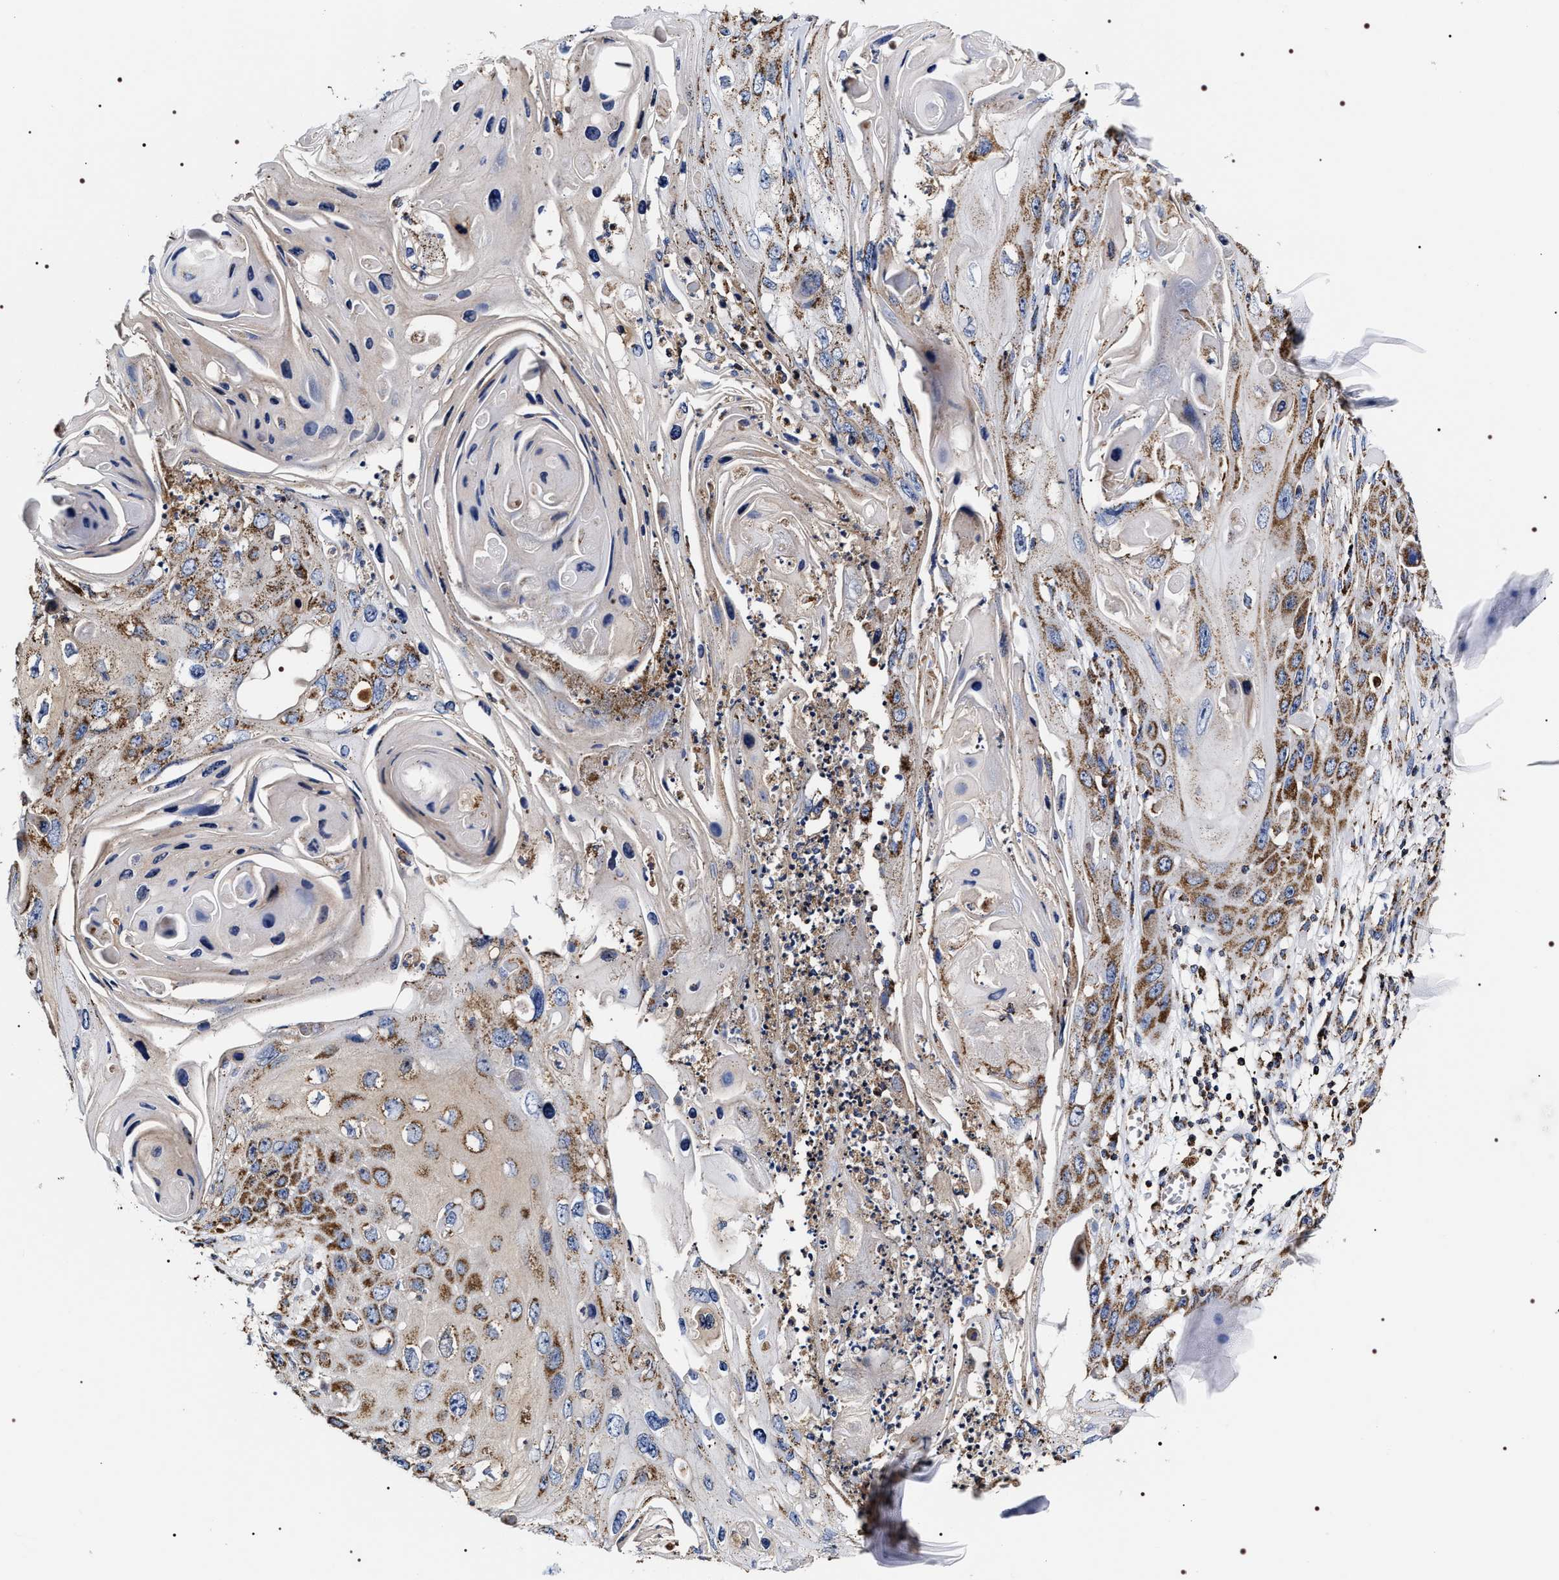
{"staining": {"intensity": "strong", "quantity": "25%-75%", "location": "cytoplasmic/membranous"}, "tissue": "skin cancer", "cell_type": "Tumor cells", "image_type": "cancer", "snomed": [{"axis": "morphology", "description": "Squamous cell carcinoma, NOS"}, {"axis": "topography", "description": "Skin"}], "caption": "Immunohistochemical staining of skin cancer exhibits high levels of strong cytoplasmic/membranous staining in approximately 25%-75% of tumor cells.", "gene": "COG5", "patient": {"sex": "male", "age": 55}}